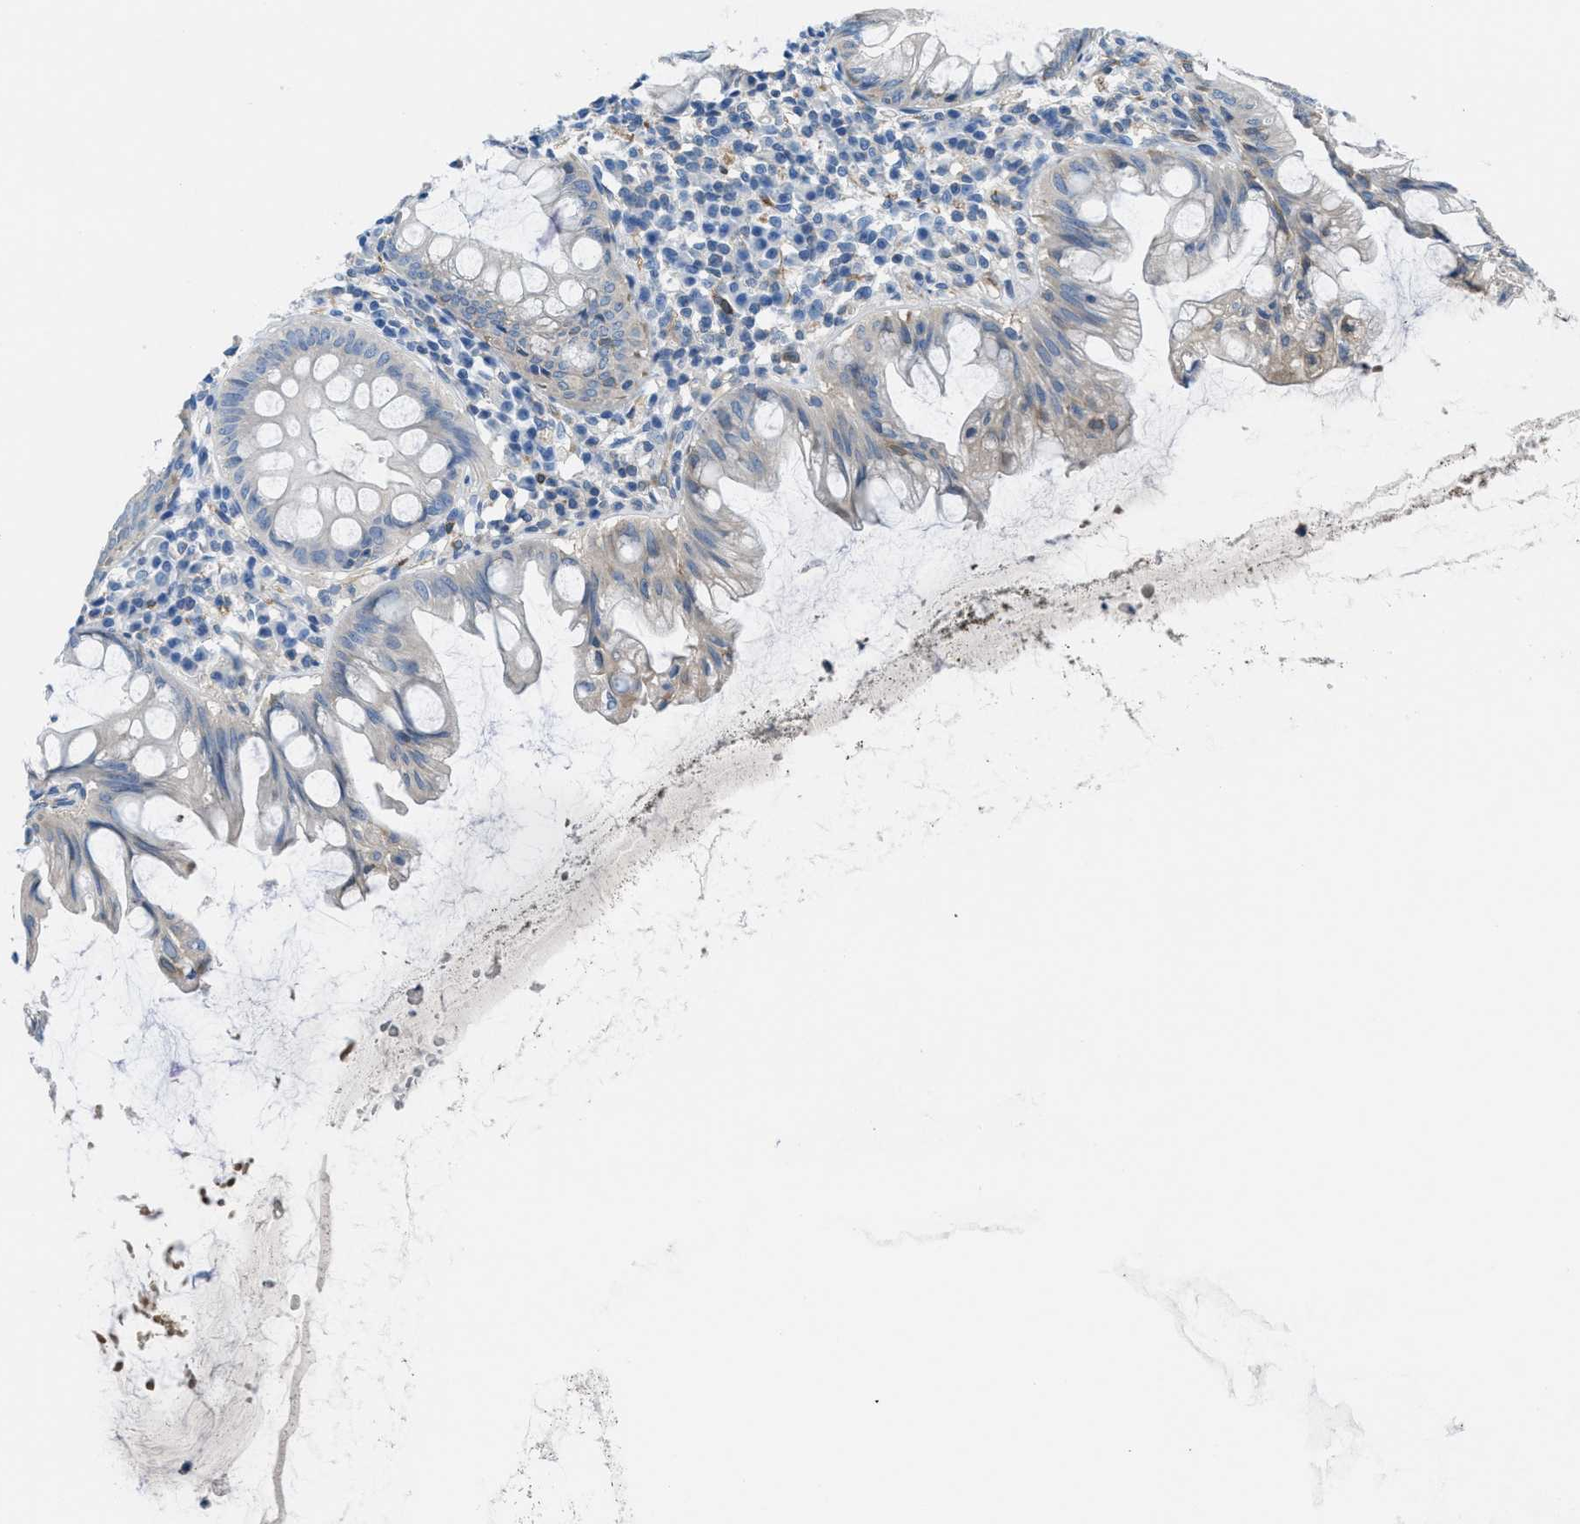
{"staining": {"intensity": "weak", "quantity": "25%-75%", "location": "cytoplasmic/membranous"}, "tissue": "appendix", "cell_type": "Glandular cells", "image_type": "normal", "snomed": [{"axis": "morphology", "description": "Normal tissue, NOS"}, {"axis": "topography", "description": "Appendix"}], "caption": "Normal appendix was stained to show a protein in brown. There is low levels of weak cytoplasmic/membranous staining in approximately 25%-75% of glandular cells.", "gene": "MAPRE2", "patient": {"sex": "male", "age": 56}}